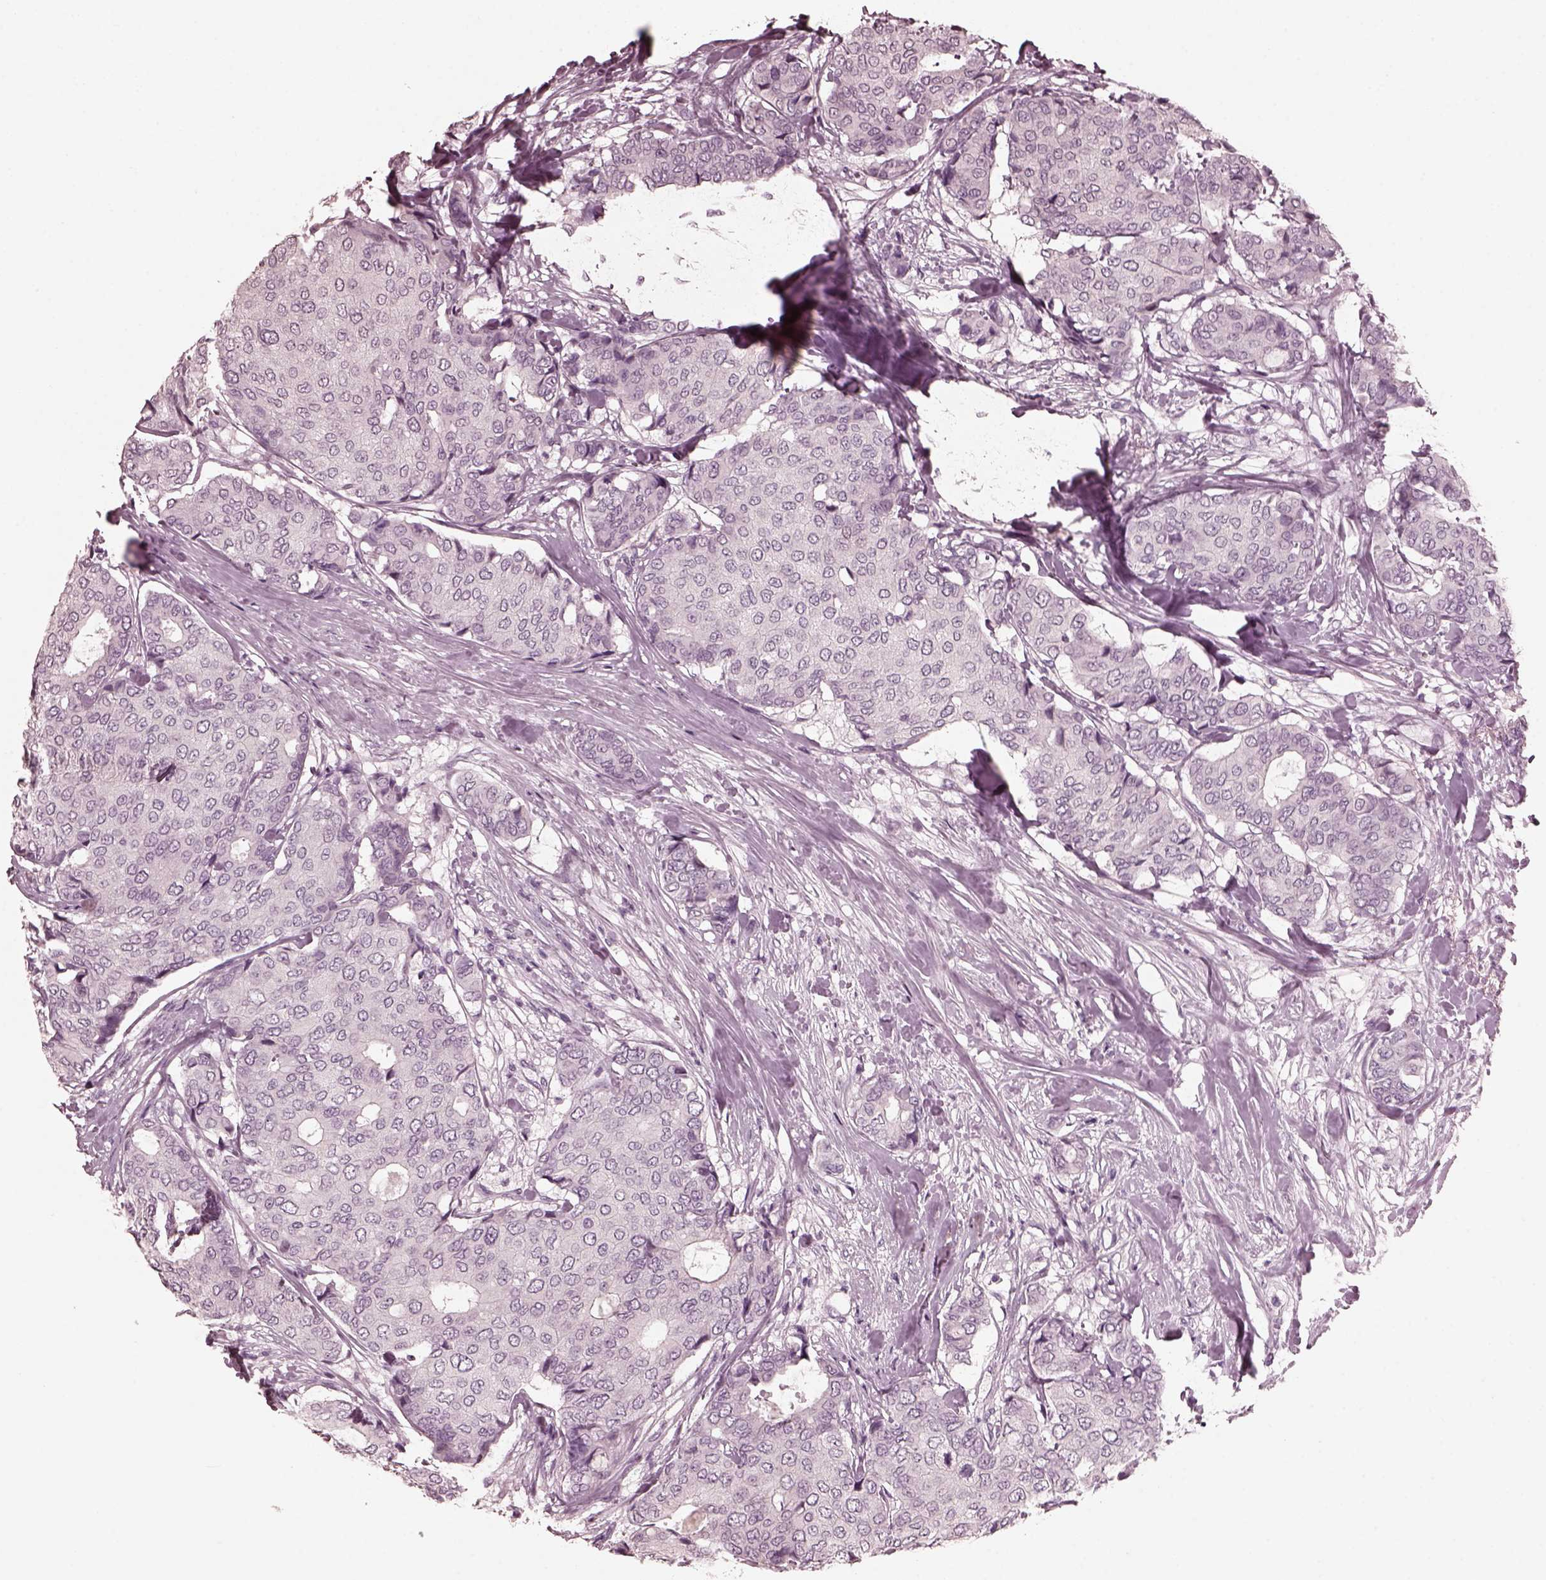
{"staining": {"intensity": "negative", "quantity": "none", "location": "none"}, "tissue": "breast cancer", "cell_type": "Tumor cells", "image_type": "cancer", "snomed": [{"axis": "morphology", "description": "Duct carcinoma"}, {"axis": "topography", "description": "Breast"}], "caption": "IHC of breast cancer (infiltrating ductal carcinoma) shows no positivity in tumor cells.", "gene": "CGA", "patient": {"sex": "female", "age": 75}}